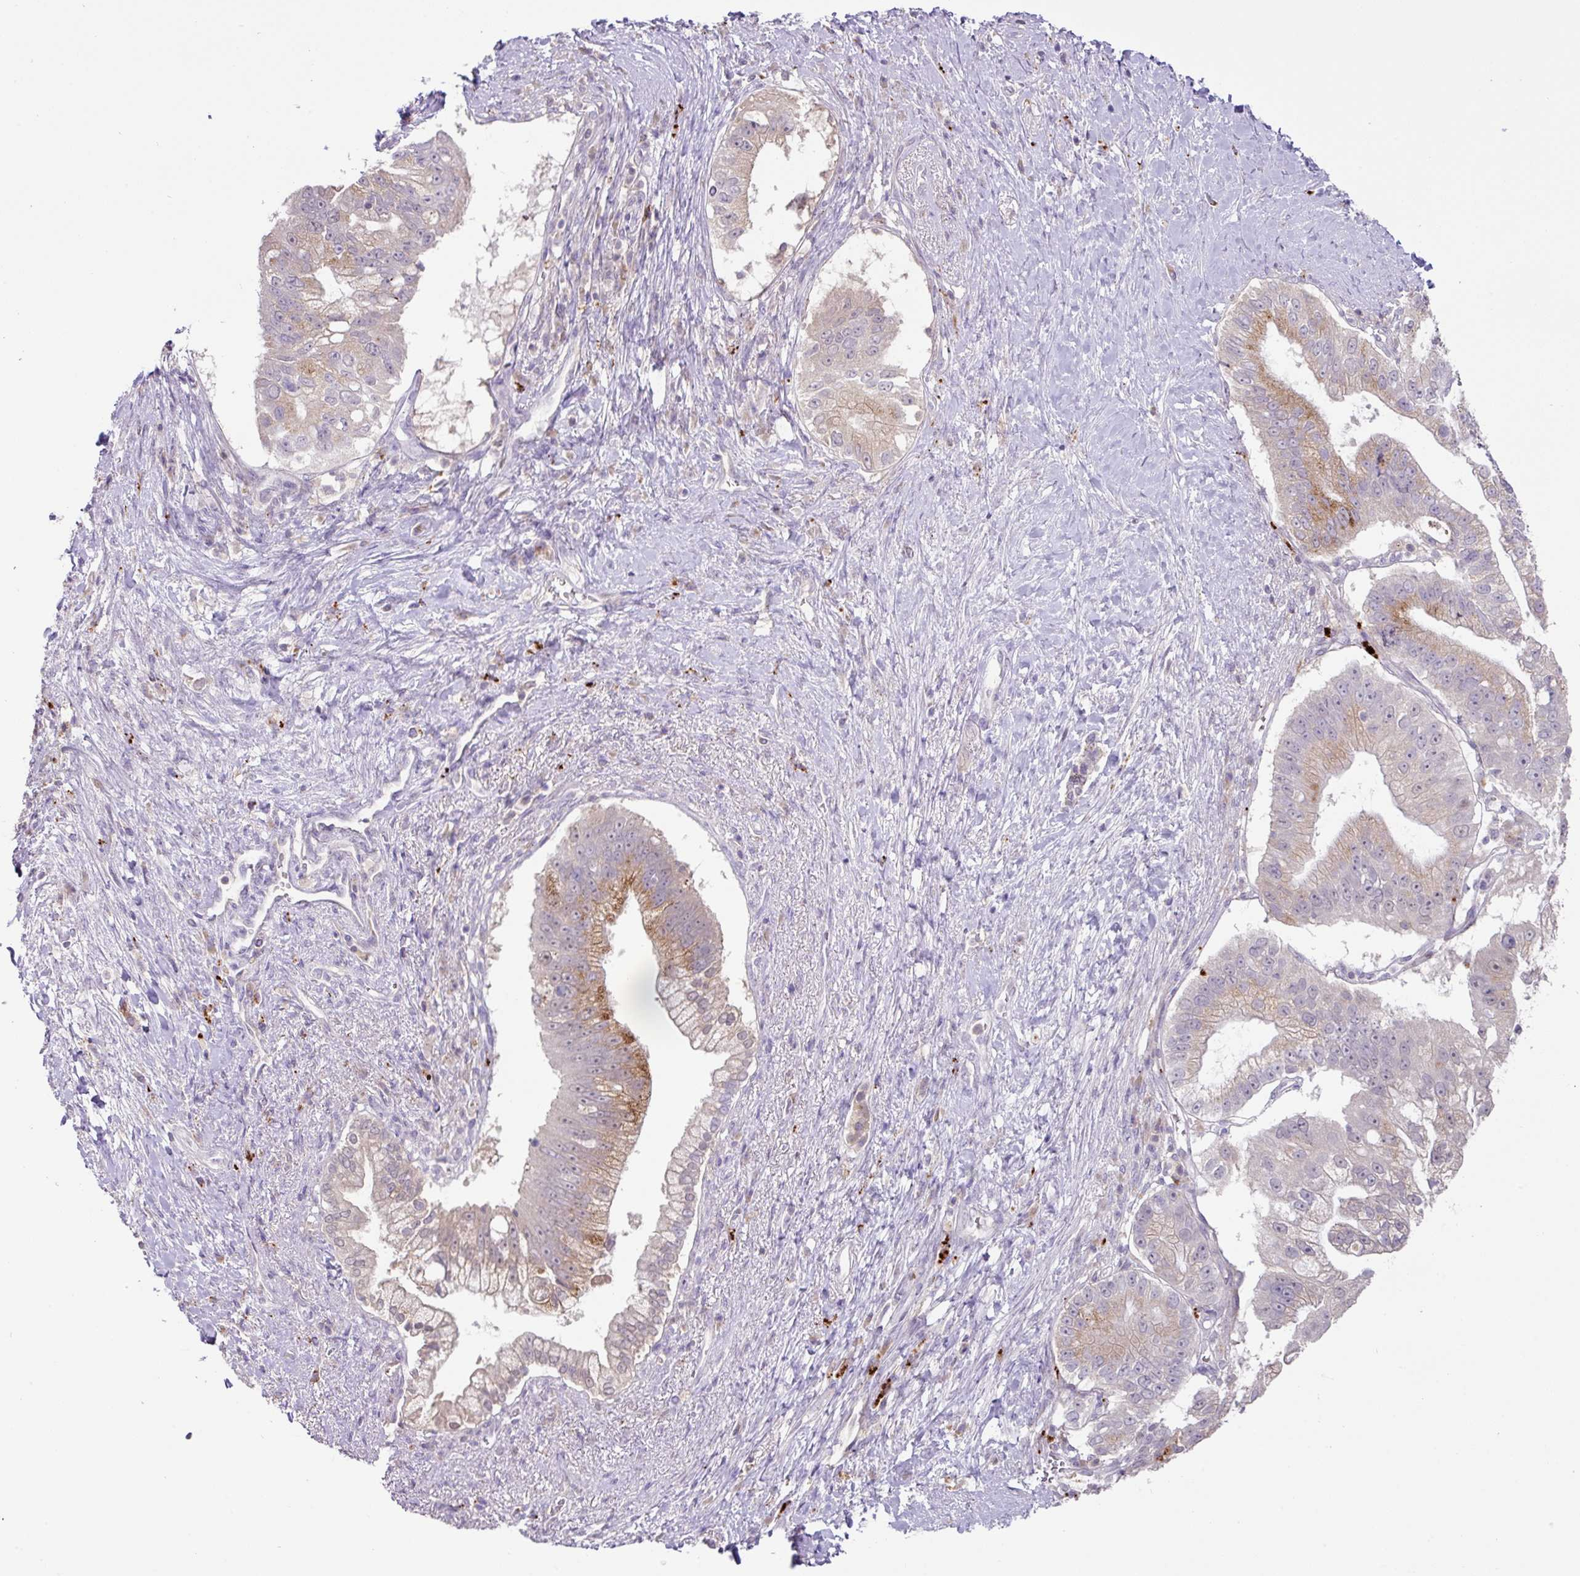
{"staining": {"intensity": "moderate", "quantity": "<25%", "location": "cytoplasmic/membranous"}, "tissue": "pancreatic cancer", "cell_type": "Tumor cells", "image_type": "cancer", "snomed": [{"axis": "morphology", "description": "Adenocarcinoma, NOS"}, {"axis": "topography", "description": "Pancreas"}], "caption": "Human pancreatic cancer (adenocarcinoma) stained with a brown dye displays moderate cytoplasmic/membranous positive staining in approximately <25% of tumor cells.", "gene": "PLEKHH3", "patient": {"sex": "male", "age": 70}}